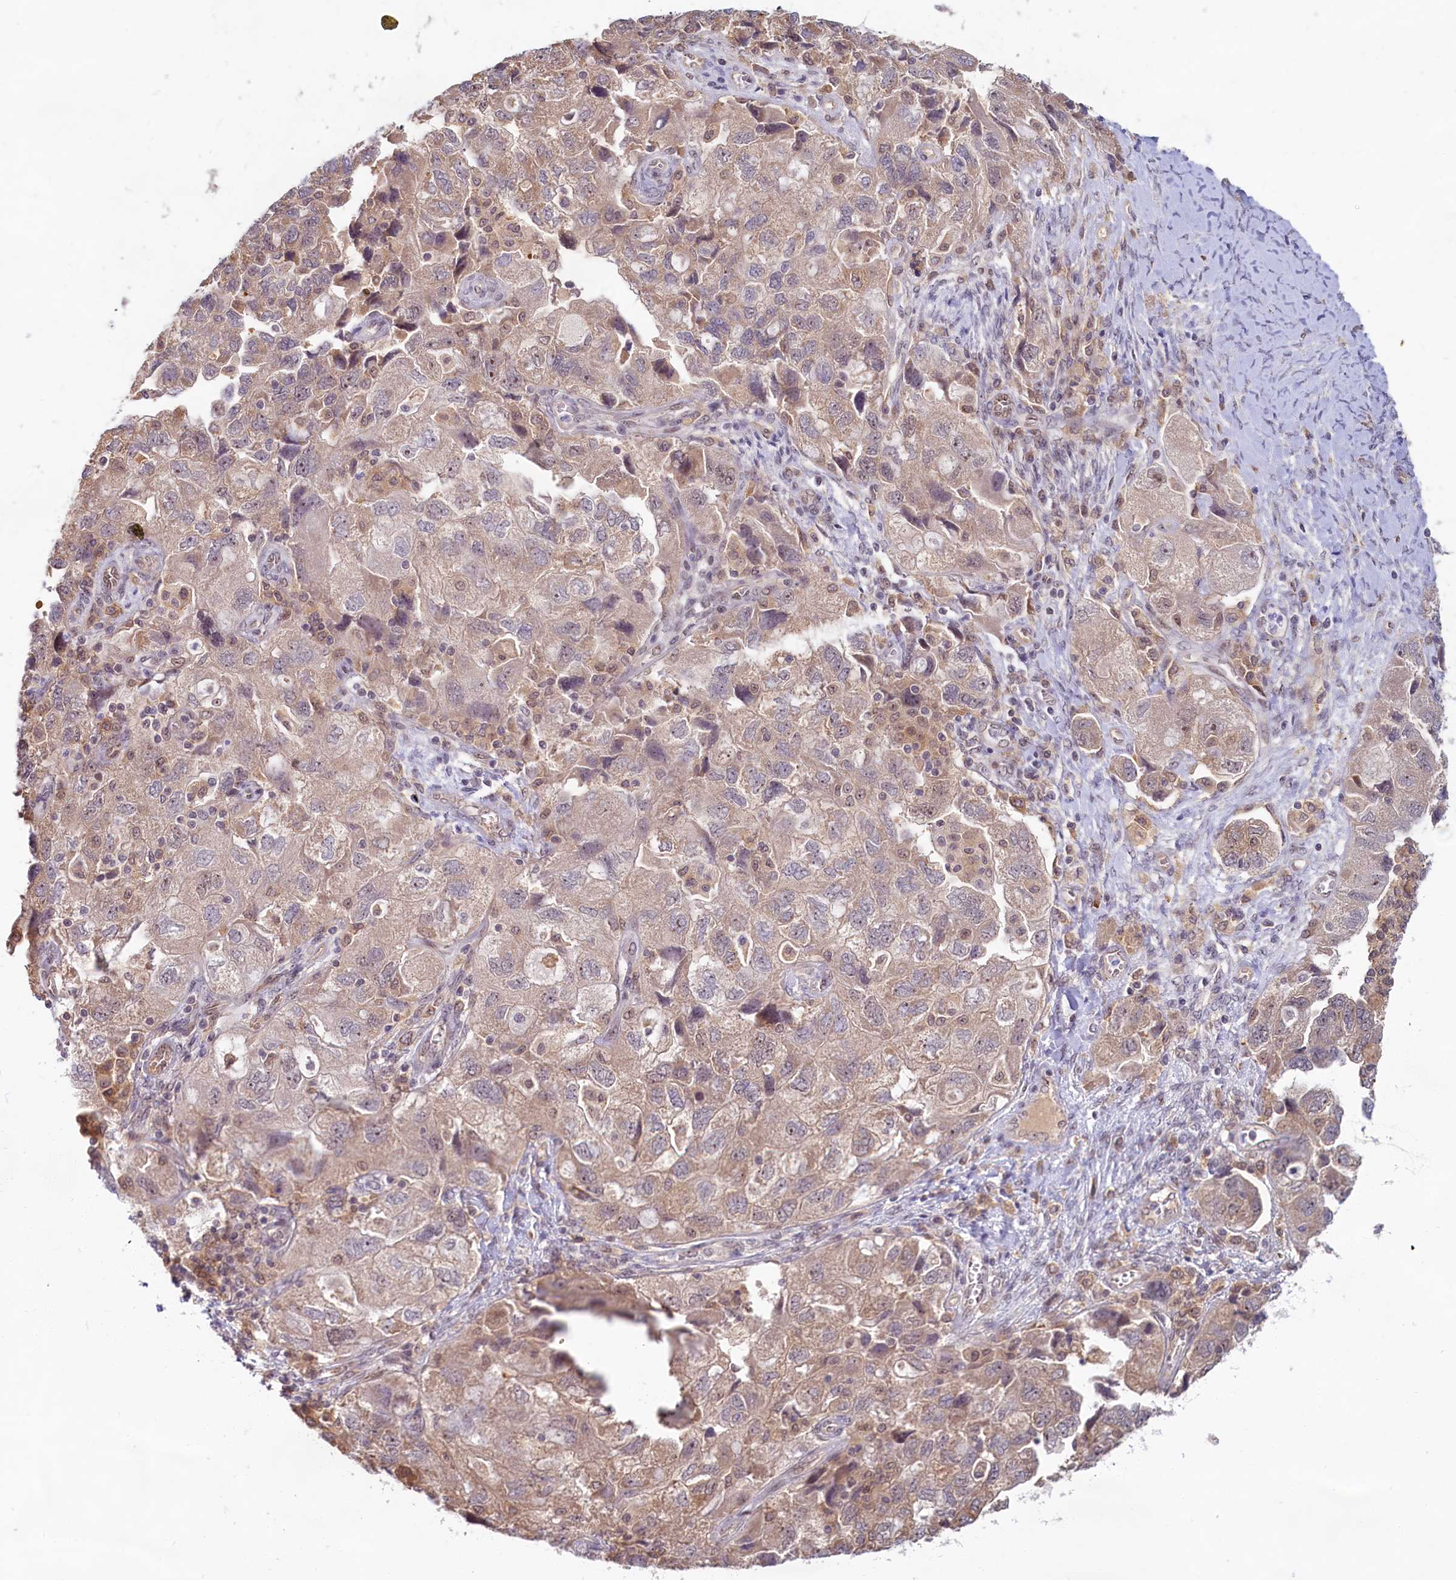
{"staining": {"intensity": "weak", "quantity": ">75%", "location": "cytoplasmic/membranous,nuclear"}, "tissue": "ovarian cancer", "cell_type": "Tumor cells", "image_type": "cancer", "snomed": [{"axis": "morphology", "description": "Carcinoma, NOS"}, {"axis": "morphology", "description": "Cystadenocarcinoma, serous, NOS"}, {"axis": "topography", "description": "Ovary"}], "caption": "Weak cytoplasmic/membranous and nuclear positivity is present in approximately >75% of tumor cells in ovarian cancer (carcinoma). (Stains: DAB (3,3'-diaminobenzidine) in brown, nuclei in blue, Microscopy: brightfield microscopy at high magnification).", "gene": "C1D", "patient": {"sex": "female", "age": 69}}